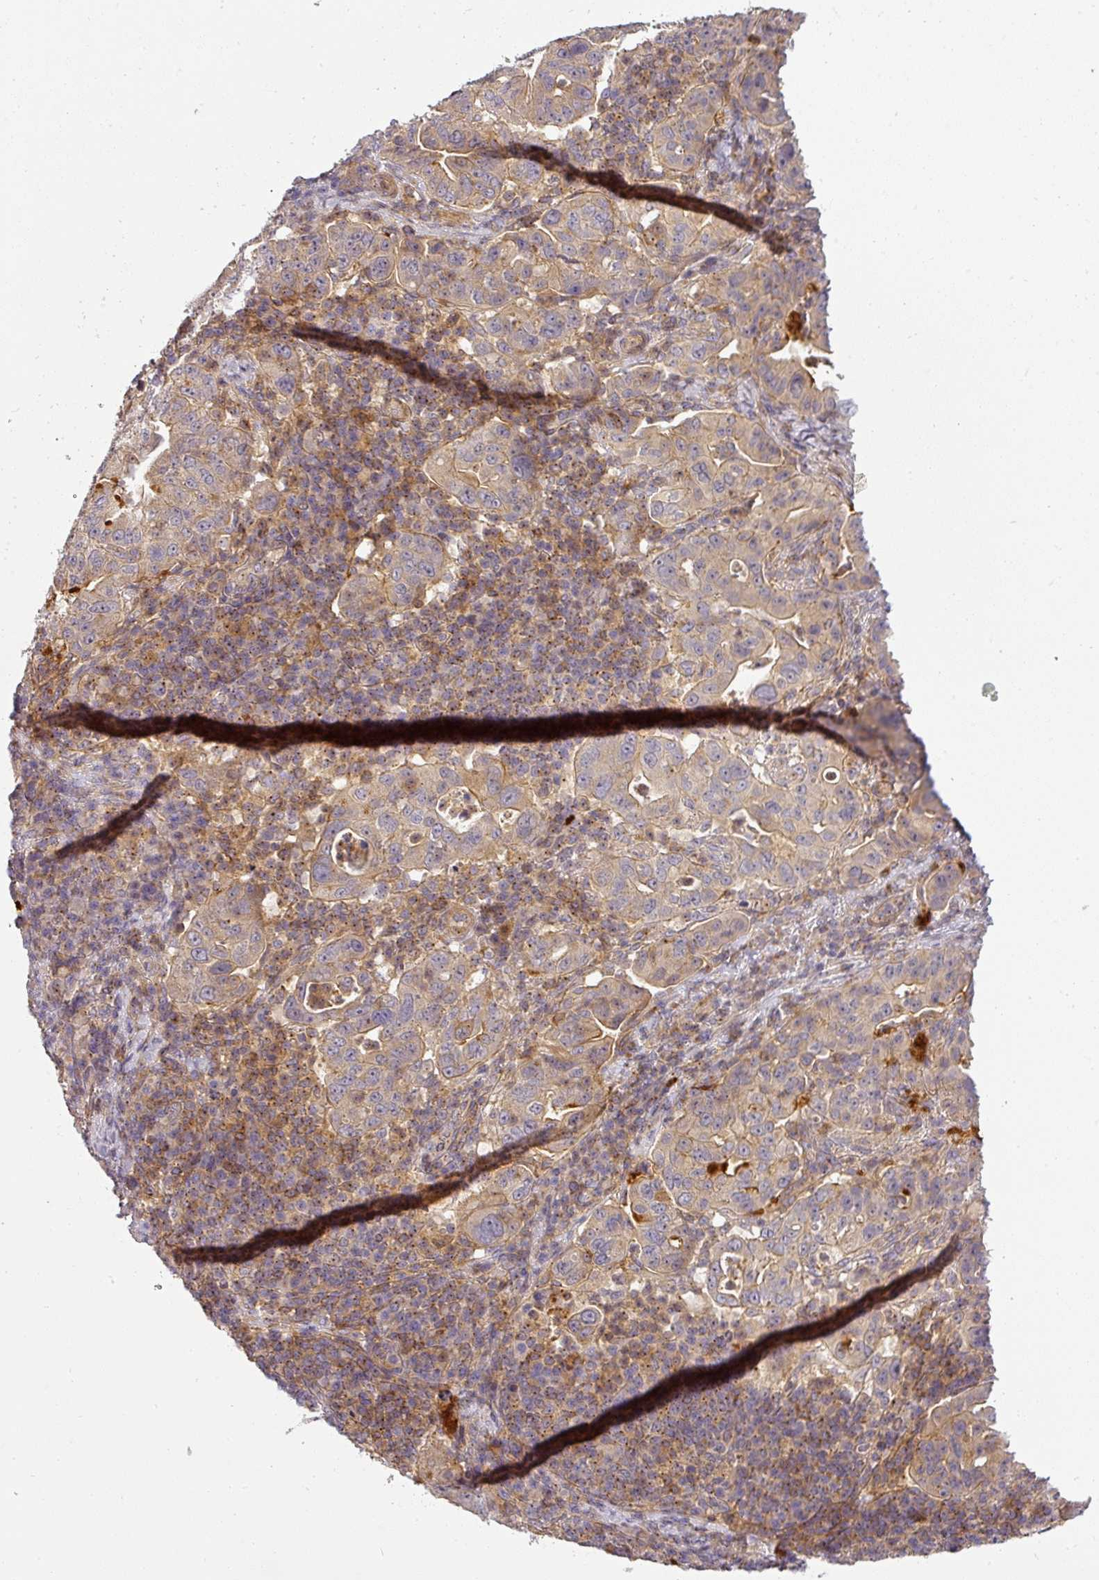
{"staining": {"intensity": "moderate", "quantity": "<25%", "location": "cytoplasmic/membranous"}, "tissue": "pancreatic cancer", "cell_type": "Tumor cells", "image_type": "cancer", "snomed": [{"axis": "morphology", "description": "Normal tissue, NOS"}, {"axis": "morphology", "description": "Adenocarcinoma, NOS"}, {"axis": "topography", "description": "Lymph node"}, {"axis": "topography", "description": "Pancreas"}], "caption": "Pancreatic cancer was stained to show a protein in brown. There is low levels of moderate cytoplasmic/membranous positivity in about <25% of tumor cells. (DAB (3,3'-diaminobenzidine) = brown stain, brightfield microscopy at high magnification).", "gene": "NIN", "patient": {"sex": "female", "age": 67}}